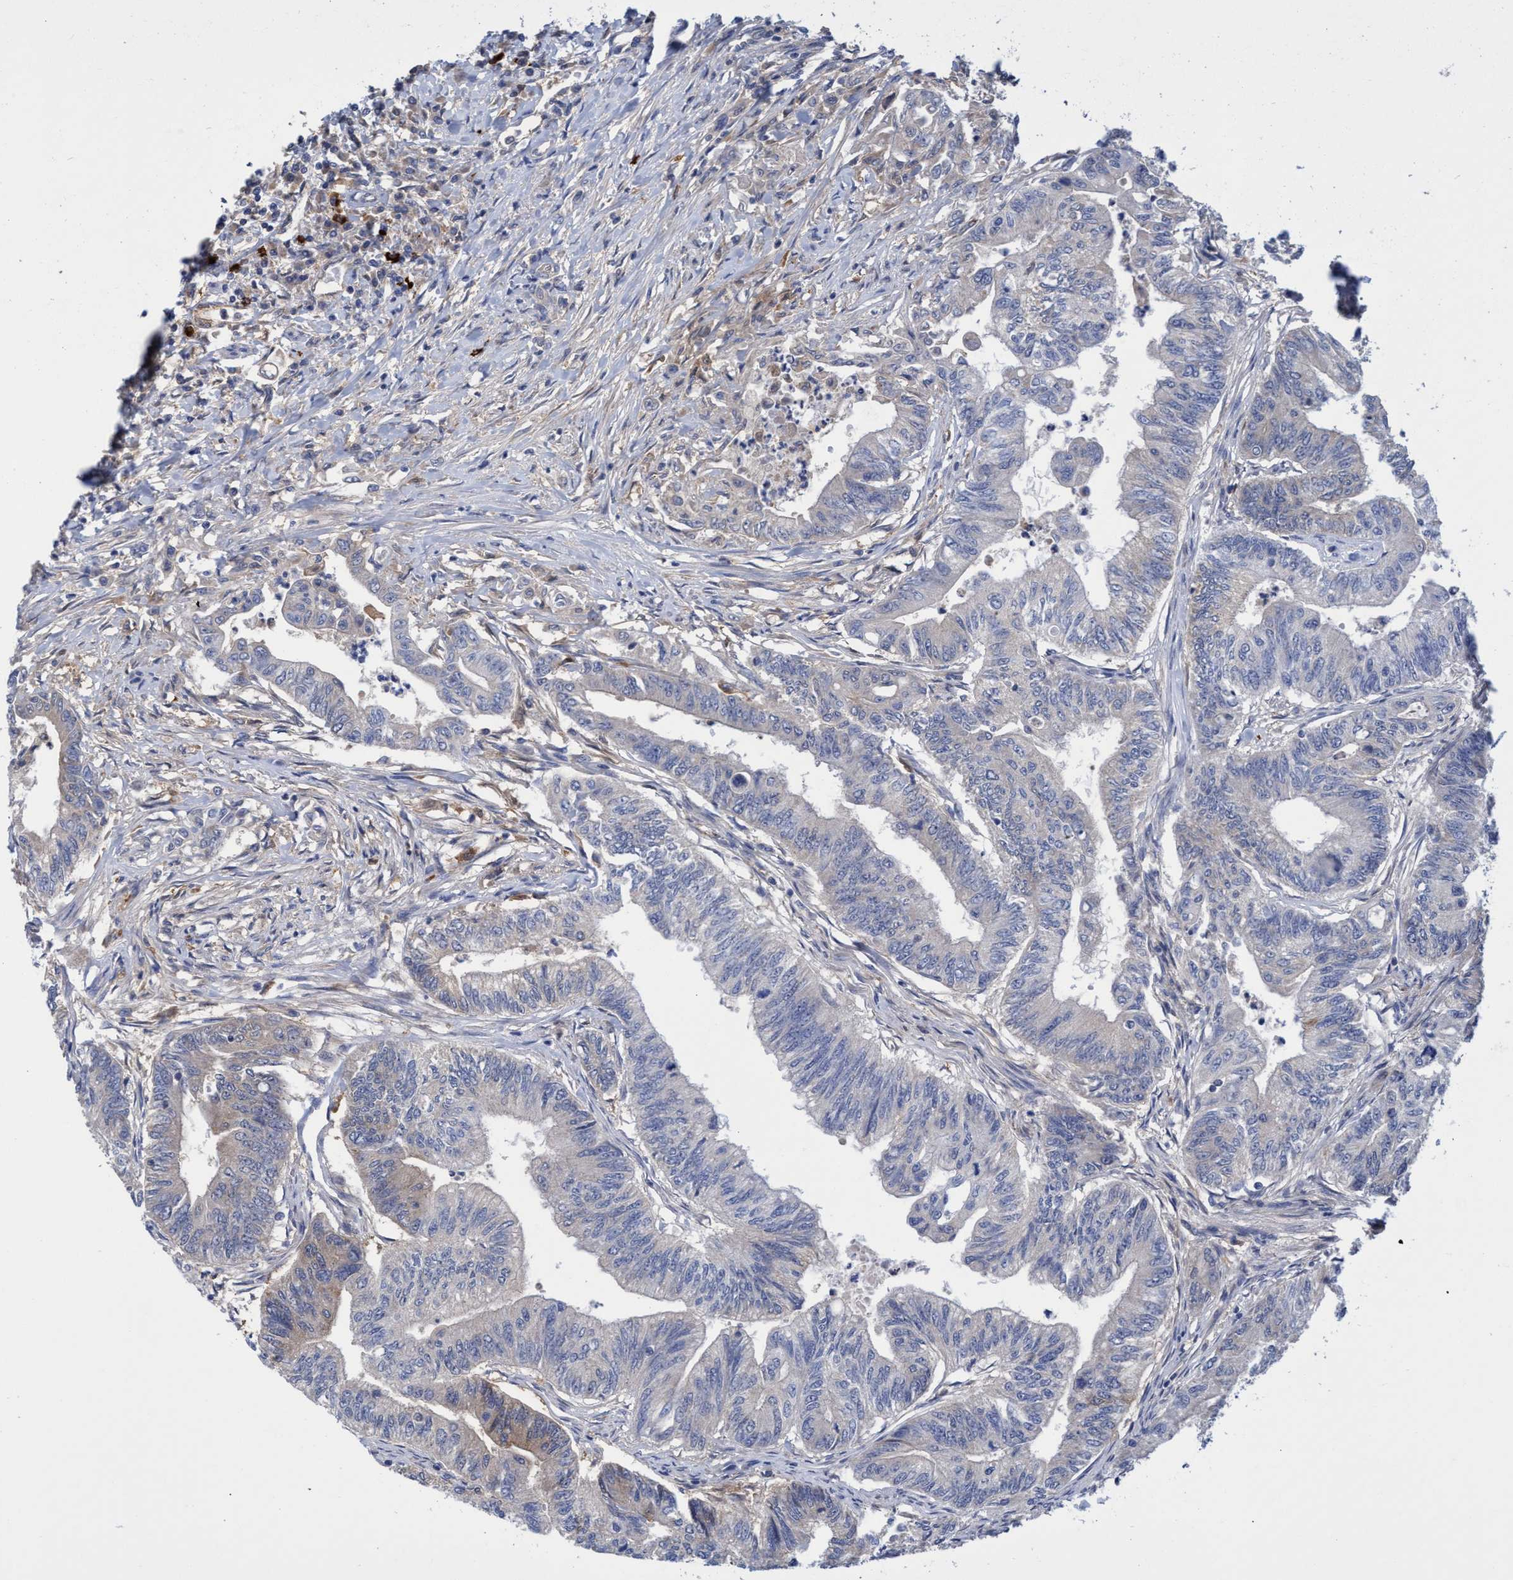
{"staining": {"intensity": "negative", "quantity": "none", "location": "none"}, "tissue": "colorectal cancer", "cell_type": "Tumor cells", "image_type": "cancer", "snomed": [{"axis": "morphology", "description": "Adenoma, NOS"}, {"axis": "morphology", "description": "Adenocarcinoma, NOS"}, {"axis": "topography", "description": "Colon"}], "caption": "Immunohistochemistry photomicrograph of colorectal cancer stained for a protein (brown), which shows no expression in tumor cells.", "gene": "PNPO", "patient": {"sex": "male", "age": 79}}